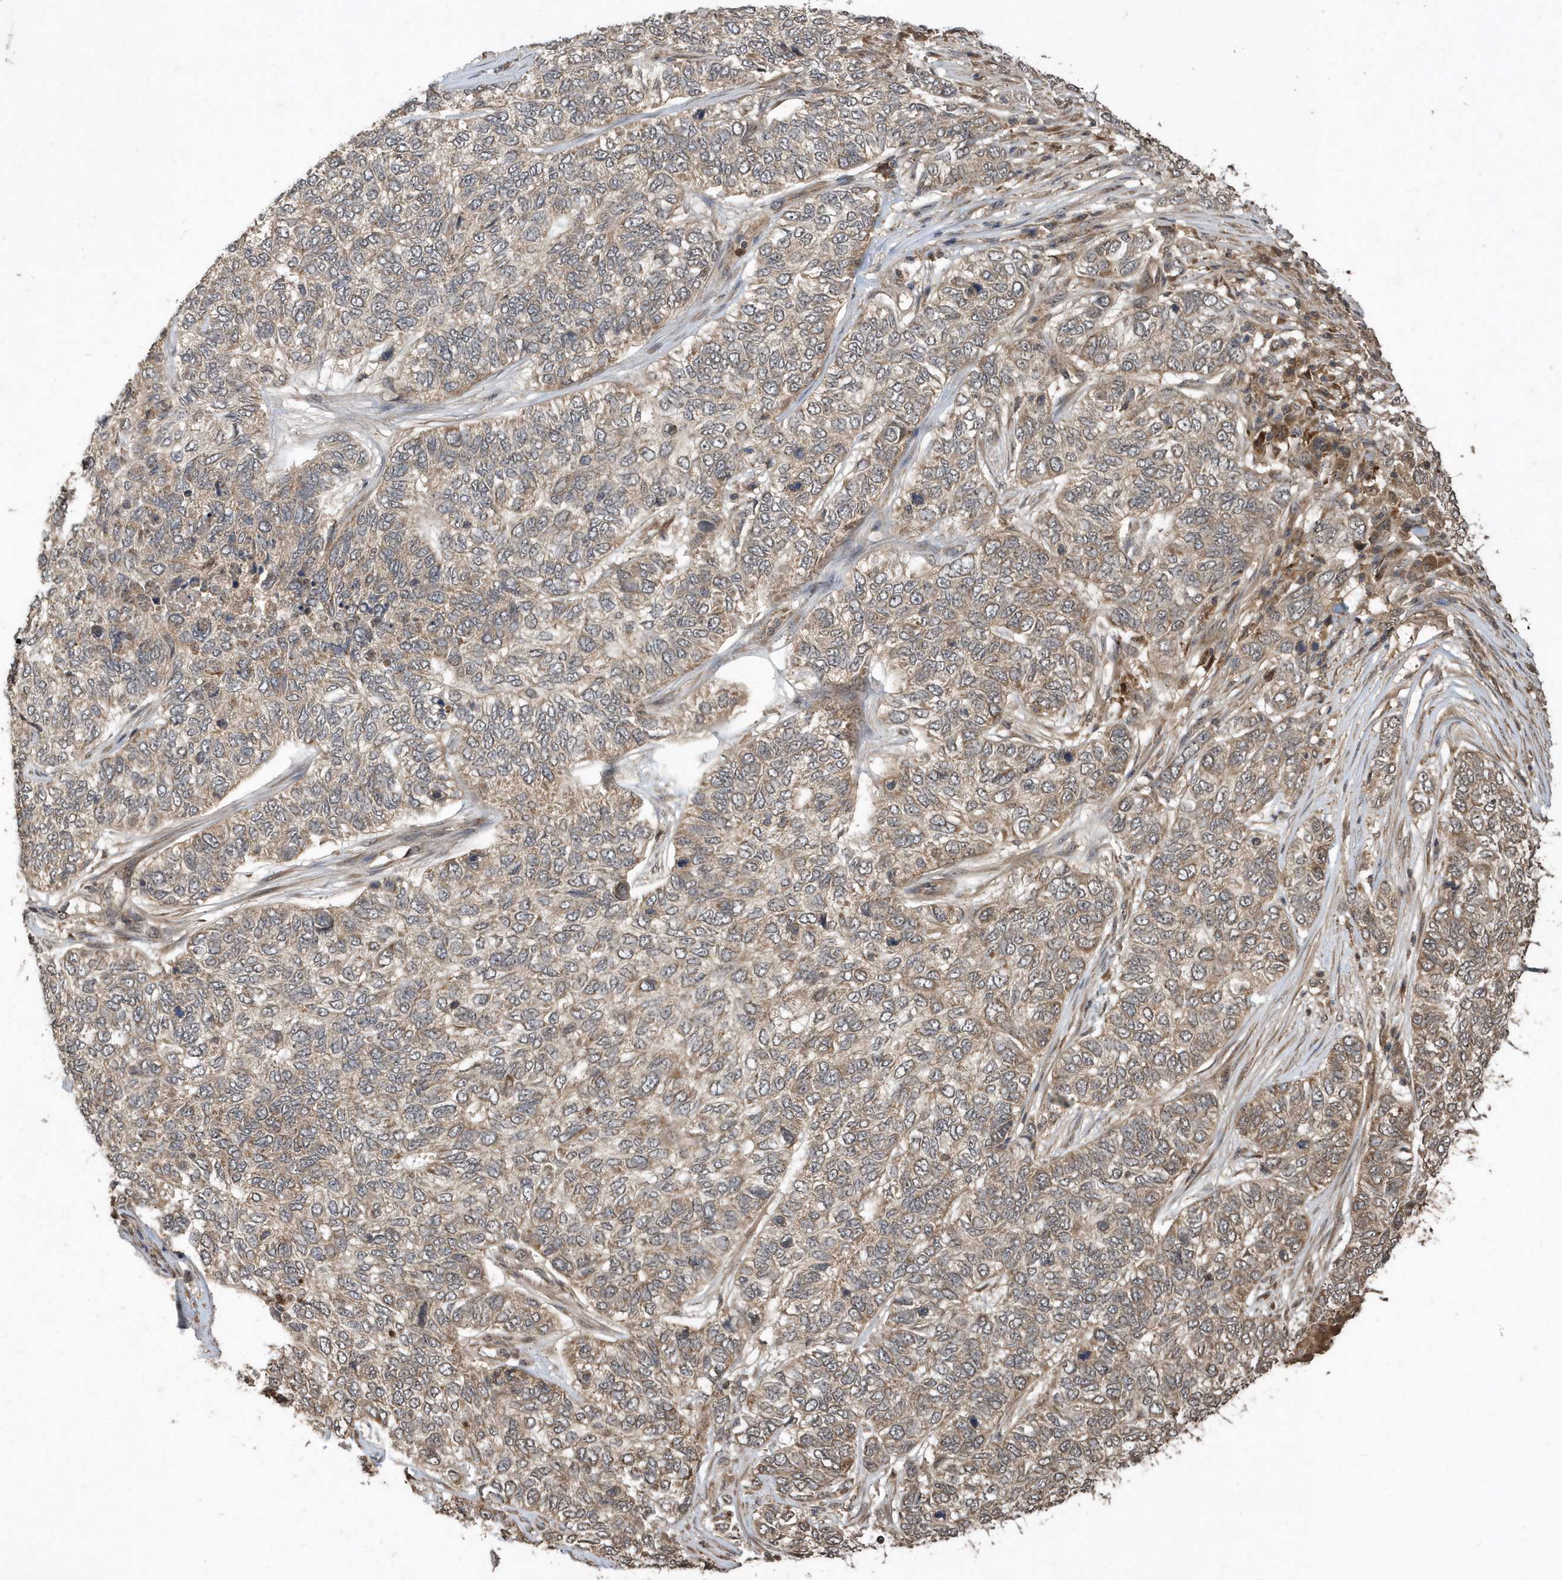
{"staining": {"intensity": "weak", "quantity": "25%-75%", "location": "cytoplasmic/membranous"}, "tissue": "skin cancer", "cell_type": "Tumor cells", "image_type": "cancer", "snomed": [{"axis": "morphology", "description": "Basal cell carcinoma"}, {"axis": "topography", "description": "Skin"}], "caption": "Tumor cells show weak cytoplasmic/membranous expression in about 25%-75% of cells in skin basal cell carcinoma.", "gene": "WASHC5", "patient": {"sex": "female", "age": 65}}